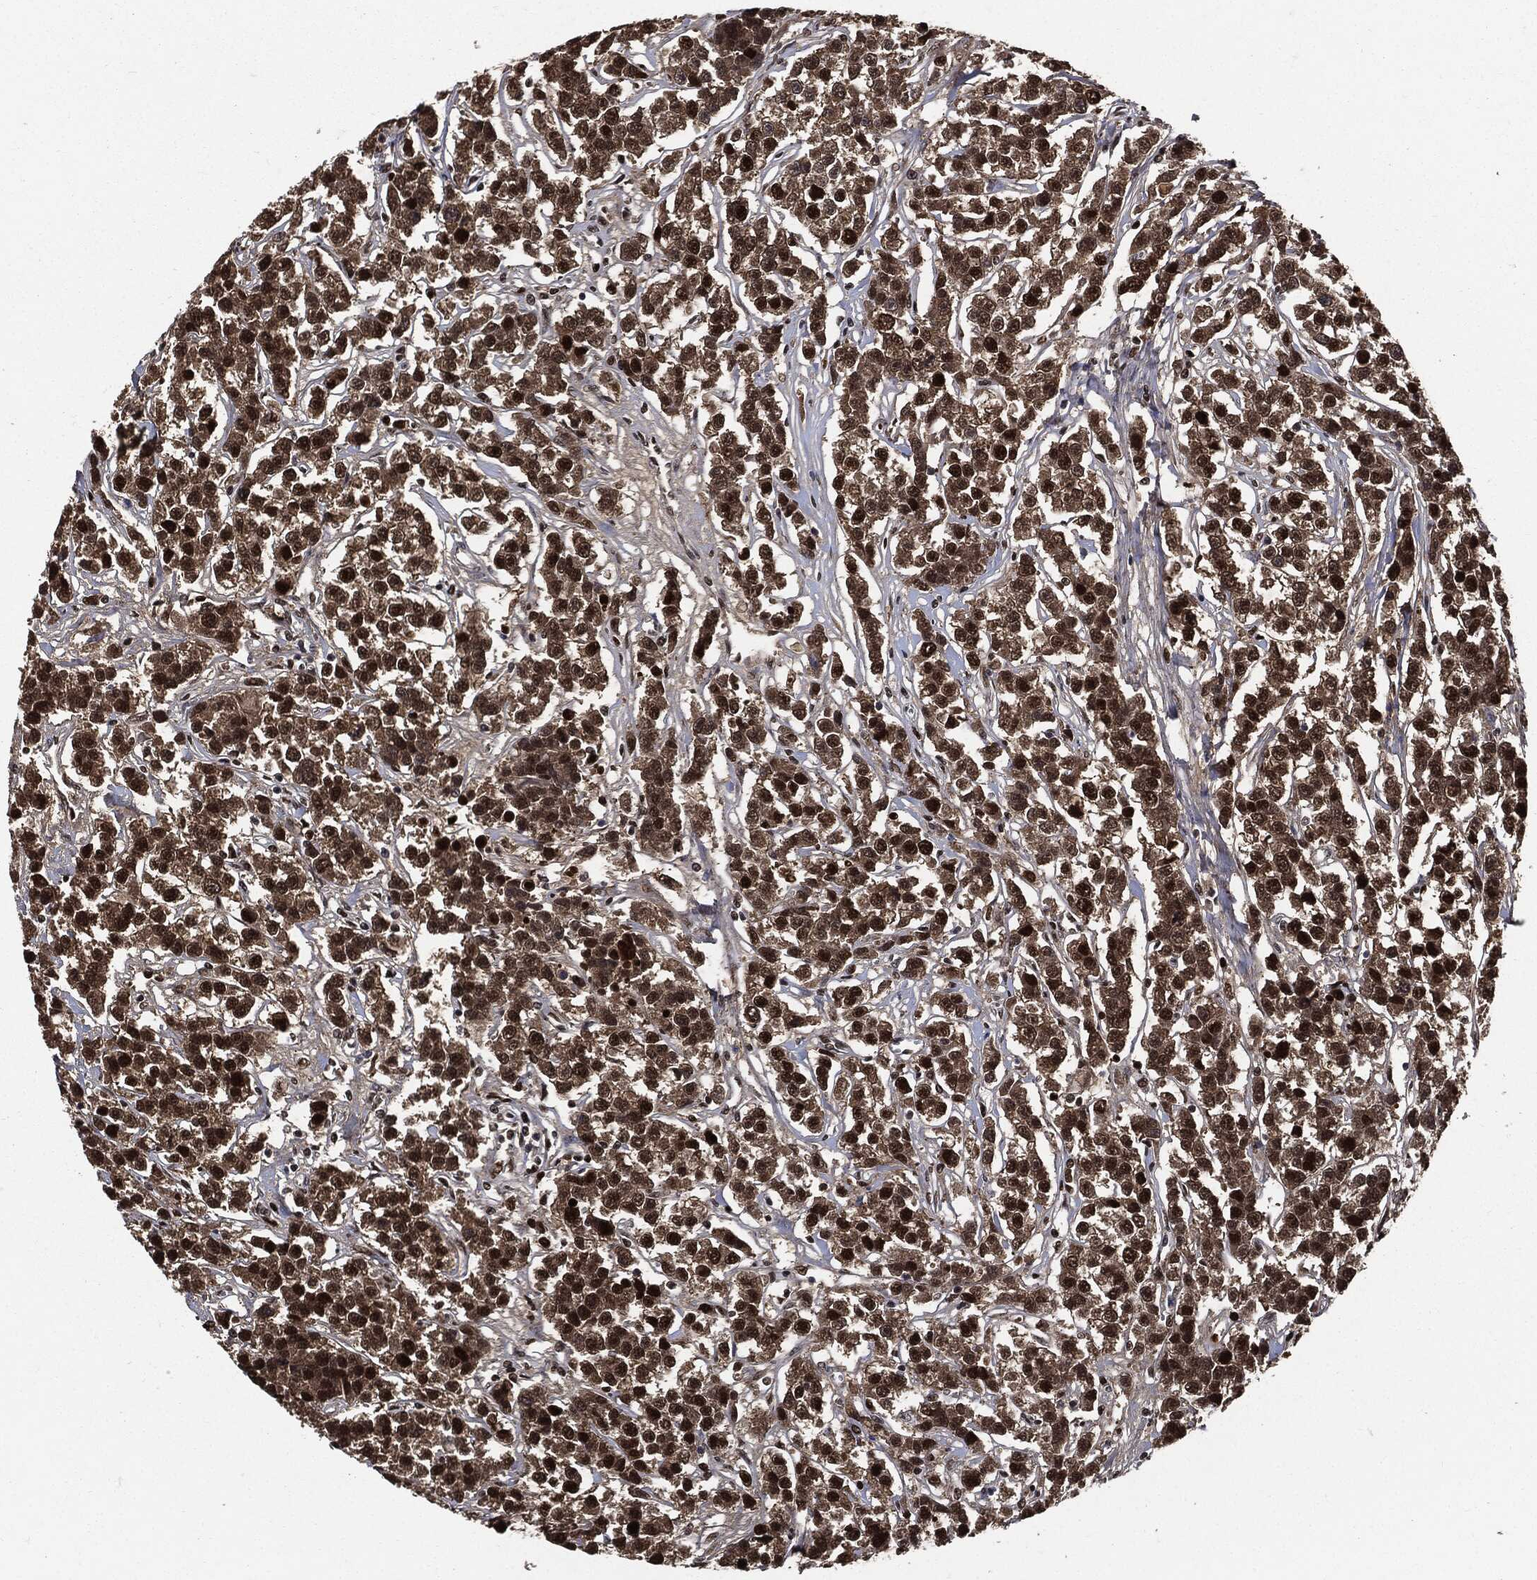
{"staining": {"intensity": "strong", "quantity": ">75%", "location": "nuclear"}, "tissue": "testis cancer", "cell_type": "Tumor cells", "image_type": "cancer", "snomed": [{"axis": "morphology", "description": "Seminoma, NOS"}, {"axis": "topography", "description": "Testis"}], "caption": "Testis seminoma stained for a protein (brown) shows strong nuclear positive expression in approximately >75% of tumor cells.", "gene": "PCNA", "patient": {"sex": "male", "age": 59}}